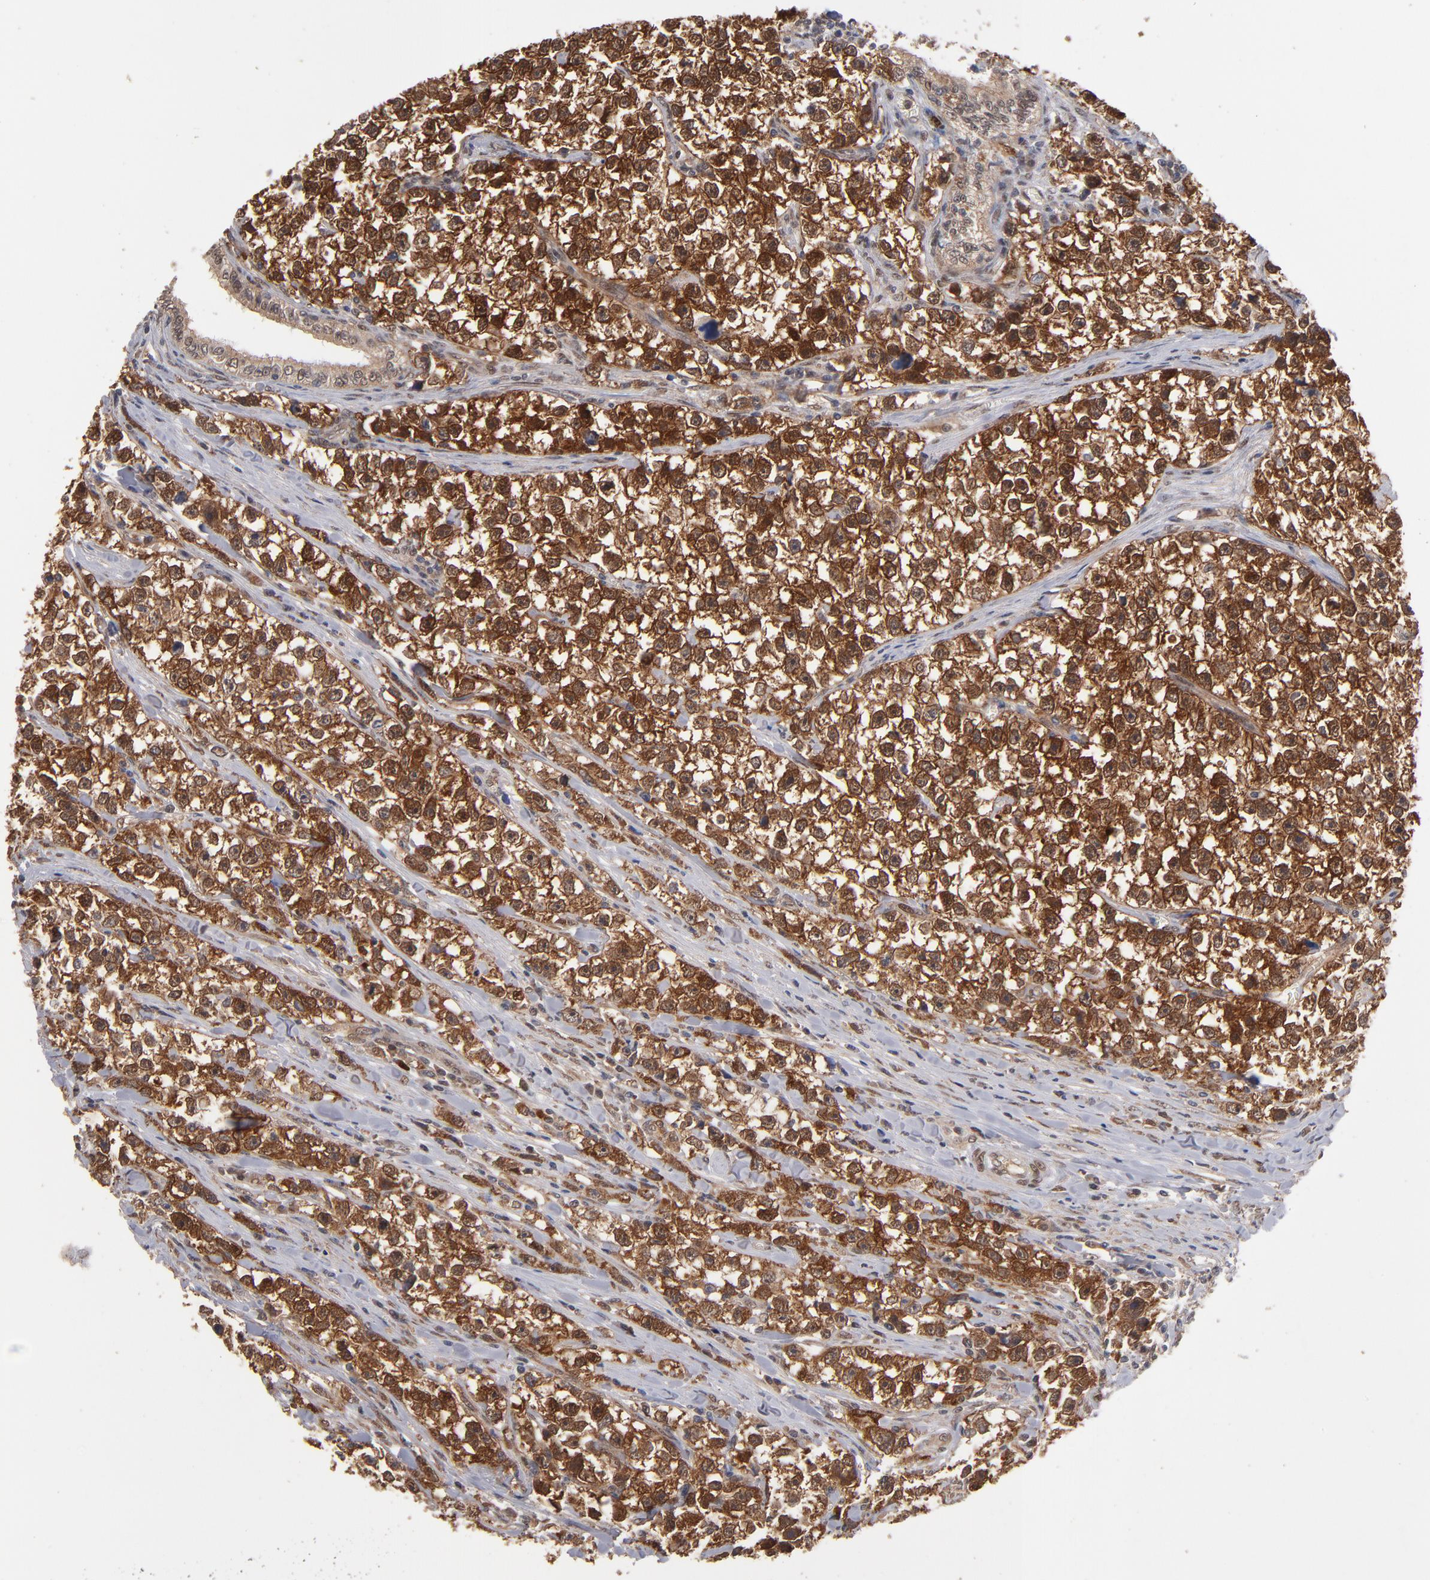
{"staining": {"intensity": "strong", "quantity": ">75%", "location": "cytoplasmic/membranous,nuclear"}, "tissue": "testis cancer", "cell_type": "Tumor cells", "image_type": "cancer", "snomed": [{"axis": "morphology", "description": "Seminoma, NOS"}, {"axis": "morphology", "description": "Carcinoma, Embryonal, NOS"}, {"axis": "topography", "description": "Testis"}], "caption": "Testis cancer (embryonal carcinoma) stained with a brown dye demonstrates strong cytoplasmic/membranous and nuclear positive expression in about >75% of tumor cells.", "gene": "HUWE1", "patient": {"sex": "male", "age": 30}}